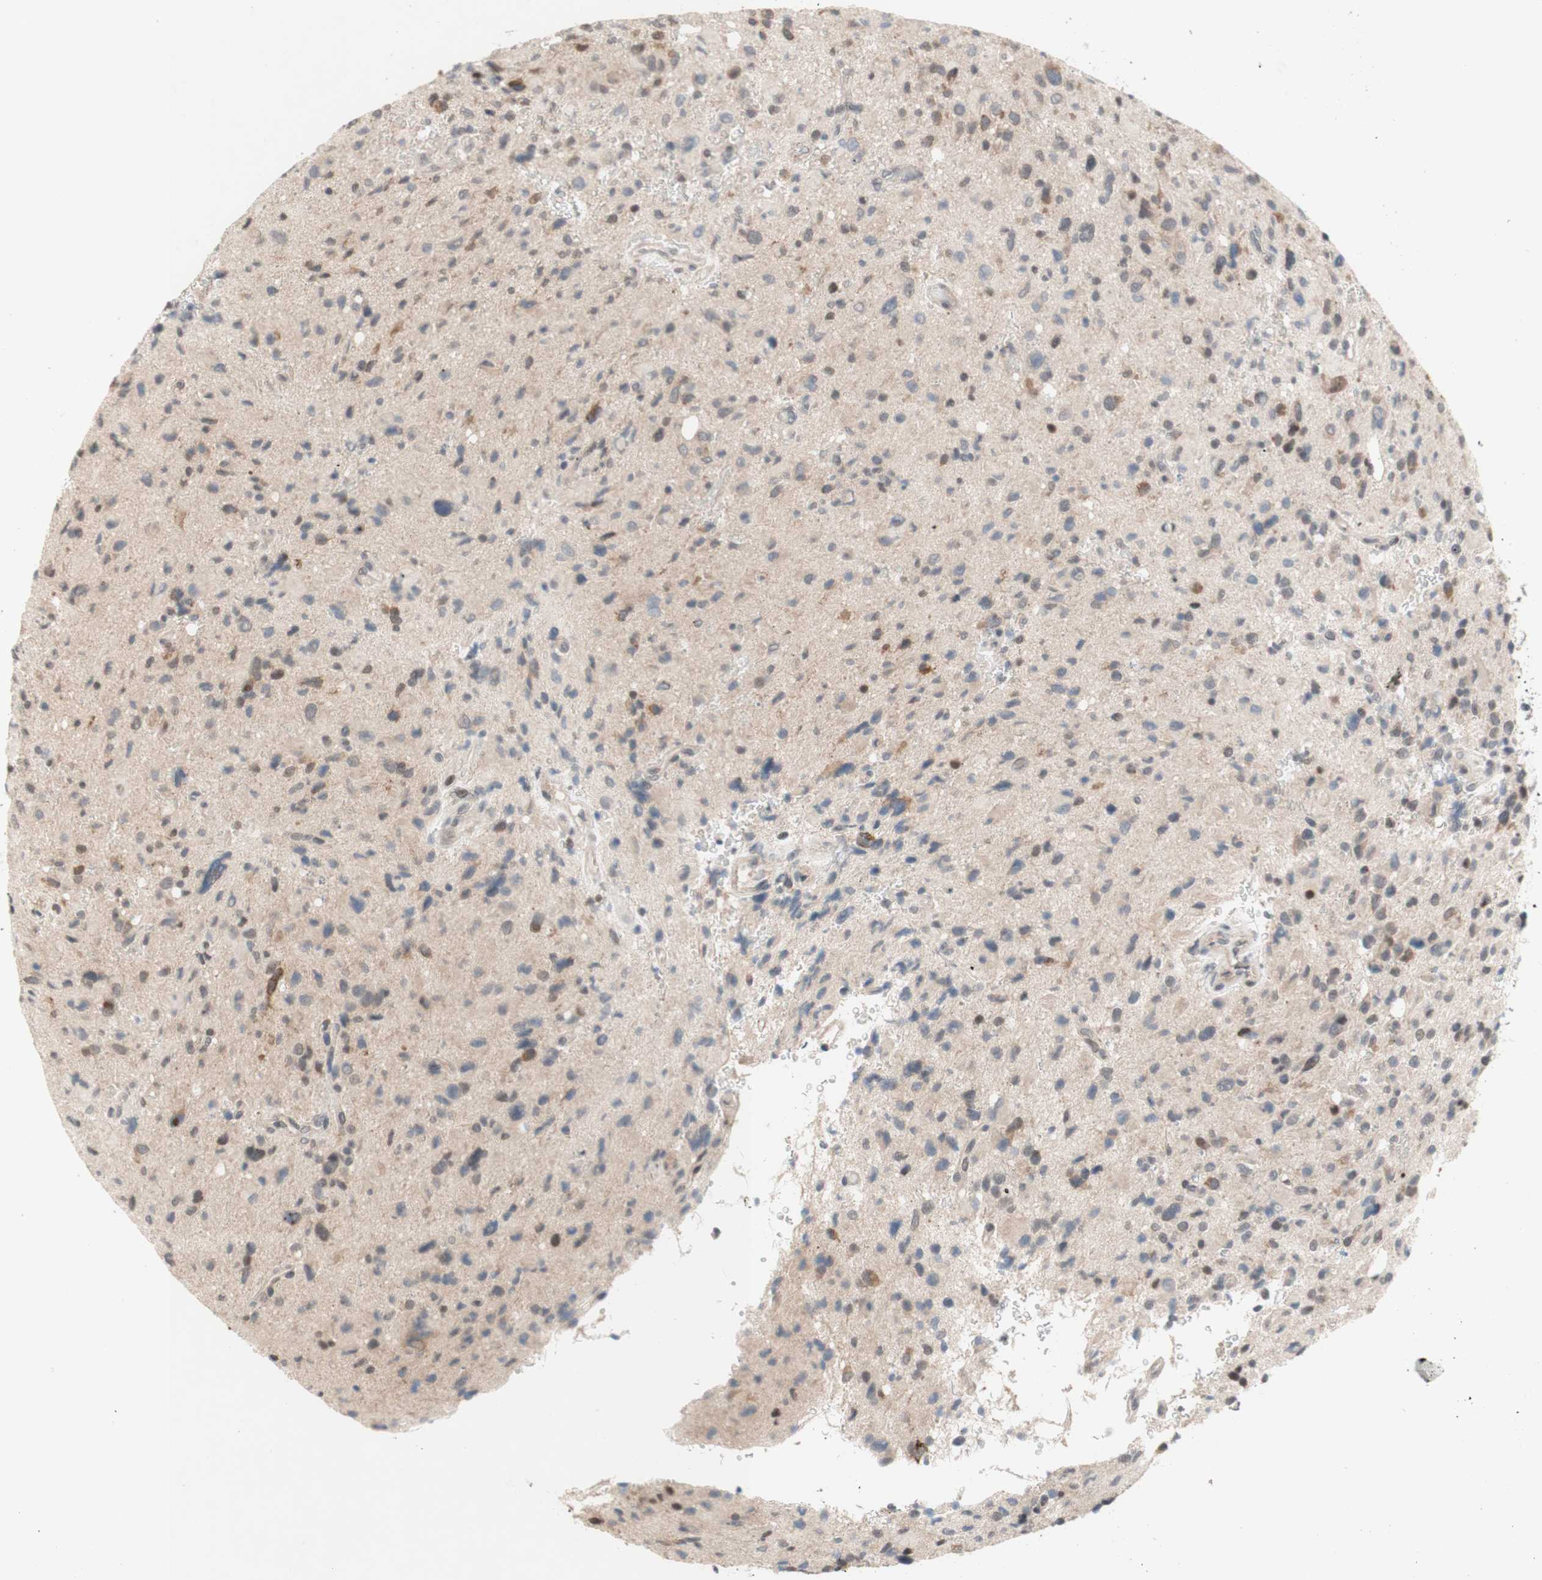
{"staining": {"intensity": "moderate", "quantity": "25%-75%", "location": "cytoplasmic/membranous"}, "tissue": "glioma", "cell_type": "Tumor cells", "image_type": "cancer", "snomed": [{"axis": "morphology", "description": "Glioma, malignant, High grade"}, {"axis": "topography", "description": "Brain"}], "caption": "The image reveals a brown stain indicating the presence of a protein in the cytoplasmic/membranous of tumor cells in glioma. Using DAB (3,3'-diaminobenzidine) (brown) and hematoxylin (blue) stains, captured at high magnification using brightfield microscopy.", "gene": "CD55", "patient": {"sex": "male", "age": 48}}